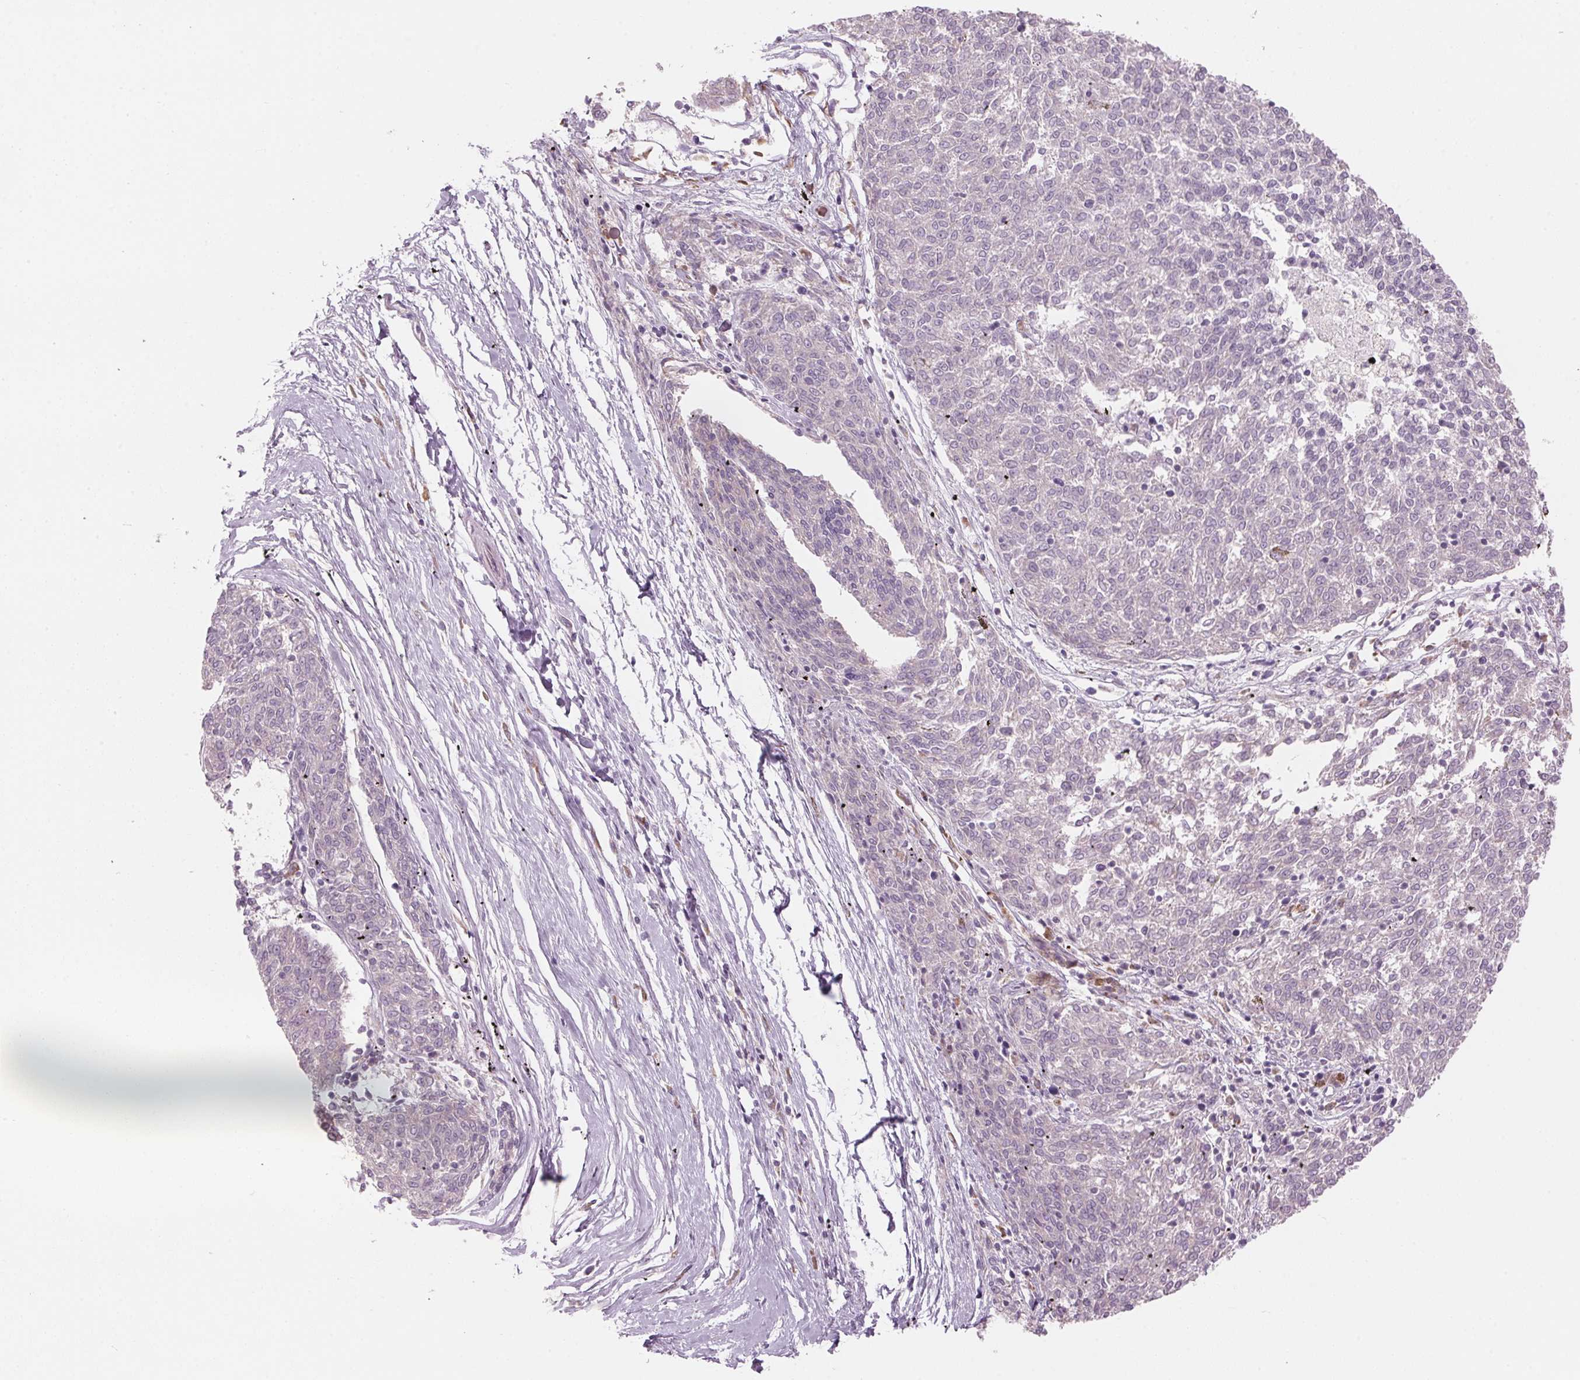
{"staining": {"intensity": "negative", "quantity": "none", "location": "none"}, "tissue": "melanoma", "cell_type": "Tumor cells", "image_type": "cancer", "snomed": [{"axis": "morphology", "description": "Malignant melanoma, NOS"}, {"axis": "topography", "description": "Skin"}], "caption": "Immunohistochemical staining of human melanoma shows no significant positivity in tumor cells.", "gene": "GNMT", "patient": {"sex": "female", "age": 72}}